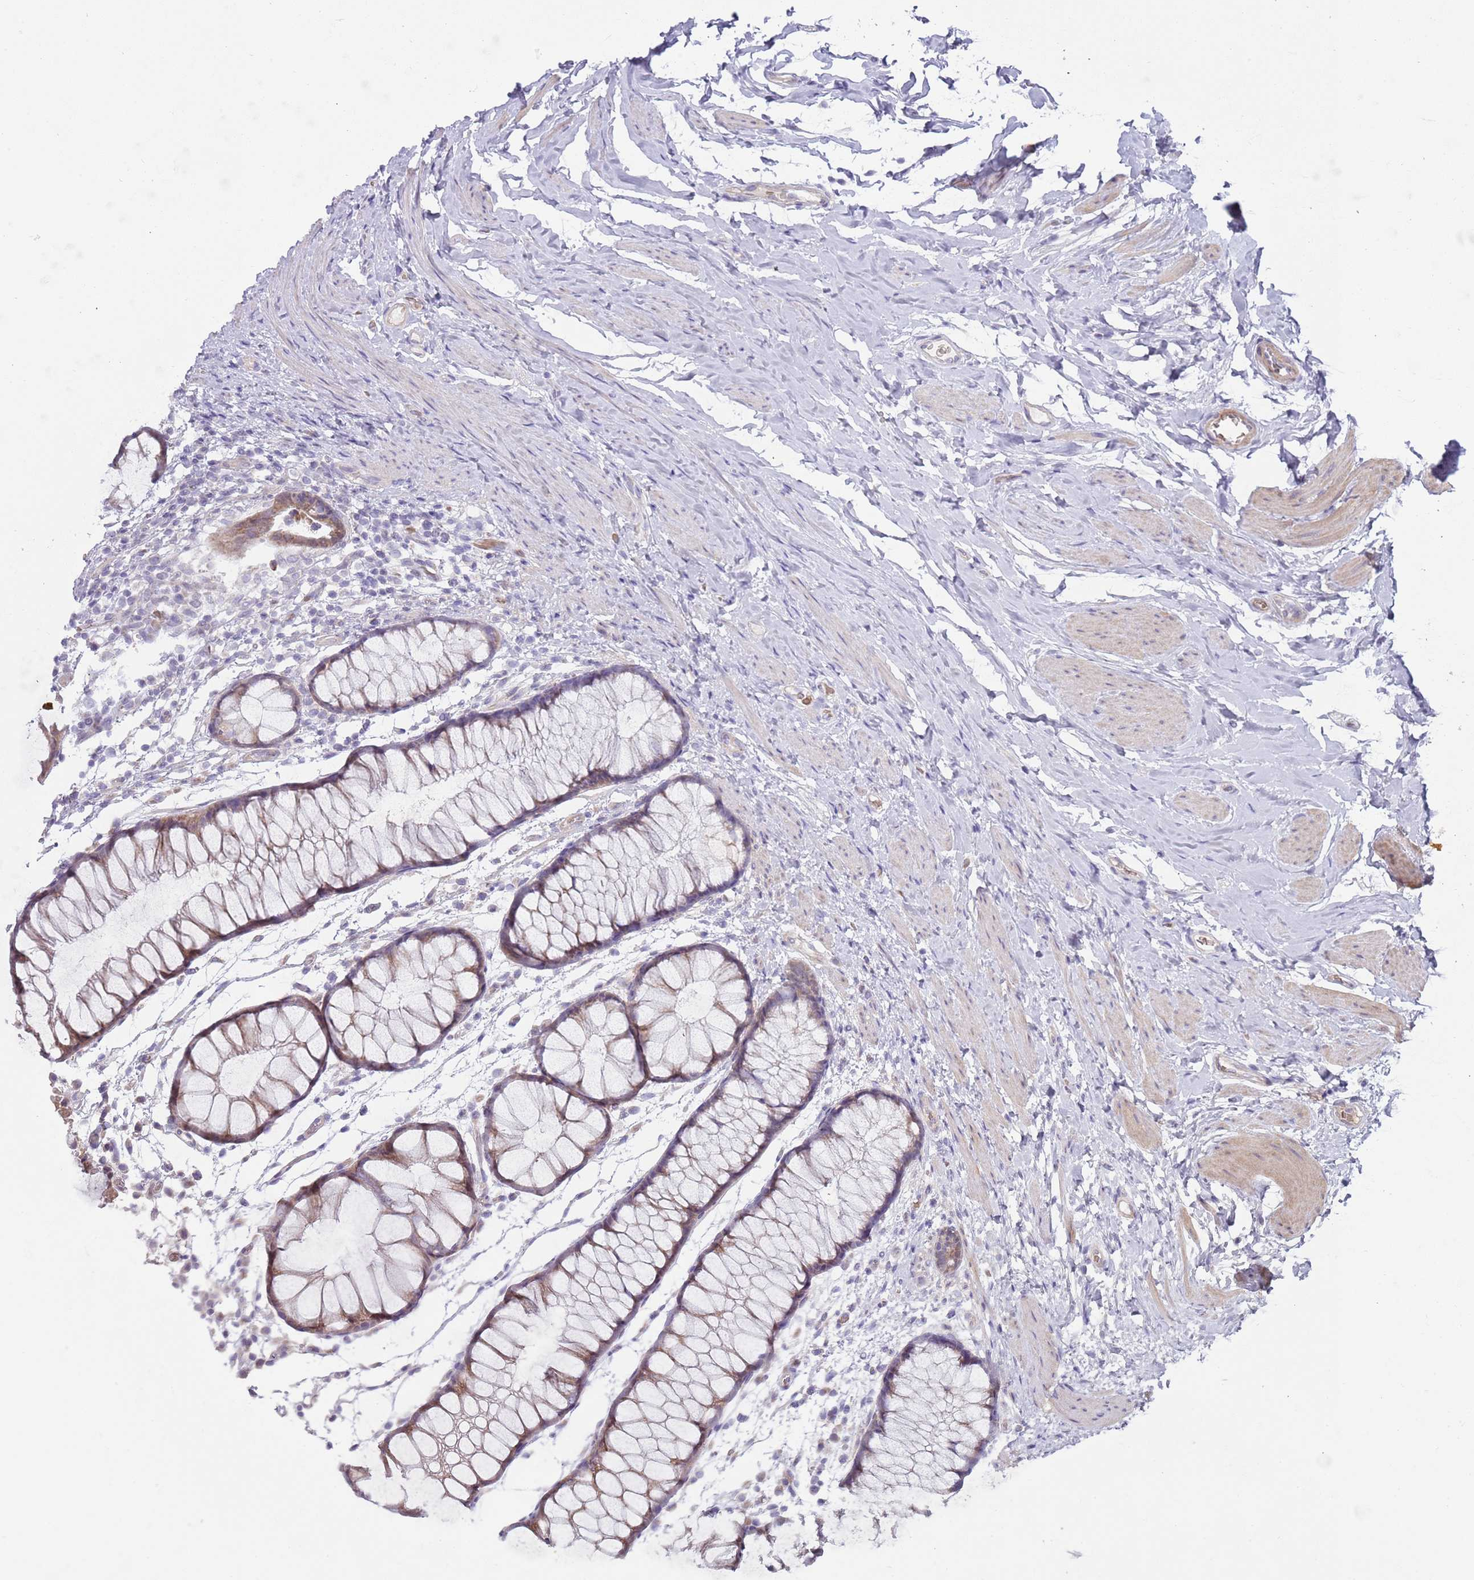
{"staining": {"intensity": "weak", "quantity": "<25%", "location": "cytoplasmic/membranous"}, "tissue": "colon", "cell_type": "Endothelial cells", "image_type": "normal", "snomed": [{"axis": "morphology", "description": "Normal tissue, NOS"}, {"axis": "topography", "description": "Colon"}], "caption": "High power microscopy micrograph of an IHC image of benign colon, revealing no significant expression in endothelial cells.", "gene": "PRAC1", "patient": {"sex": "female", "age": 62}}